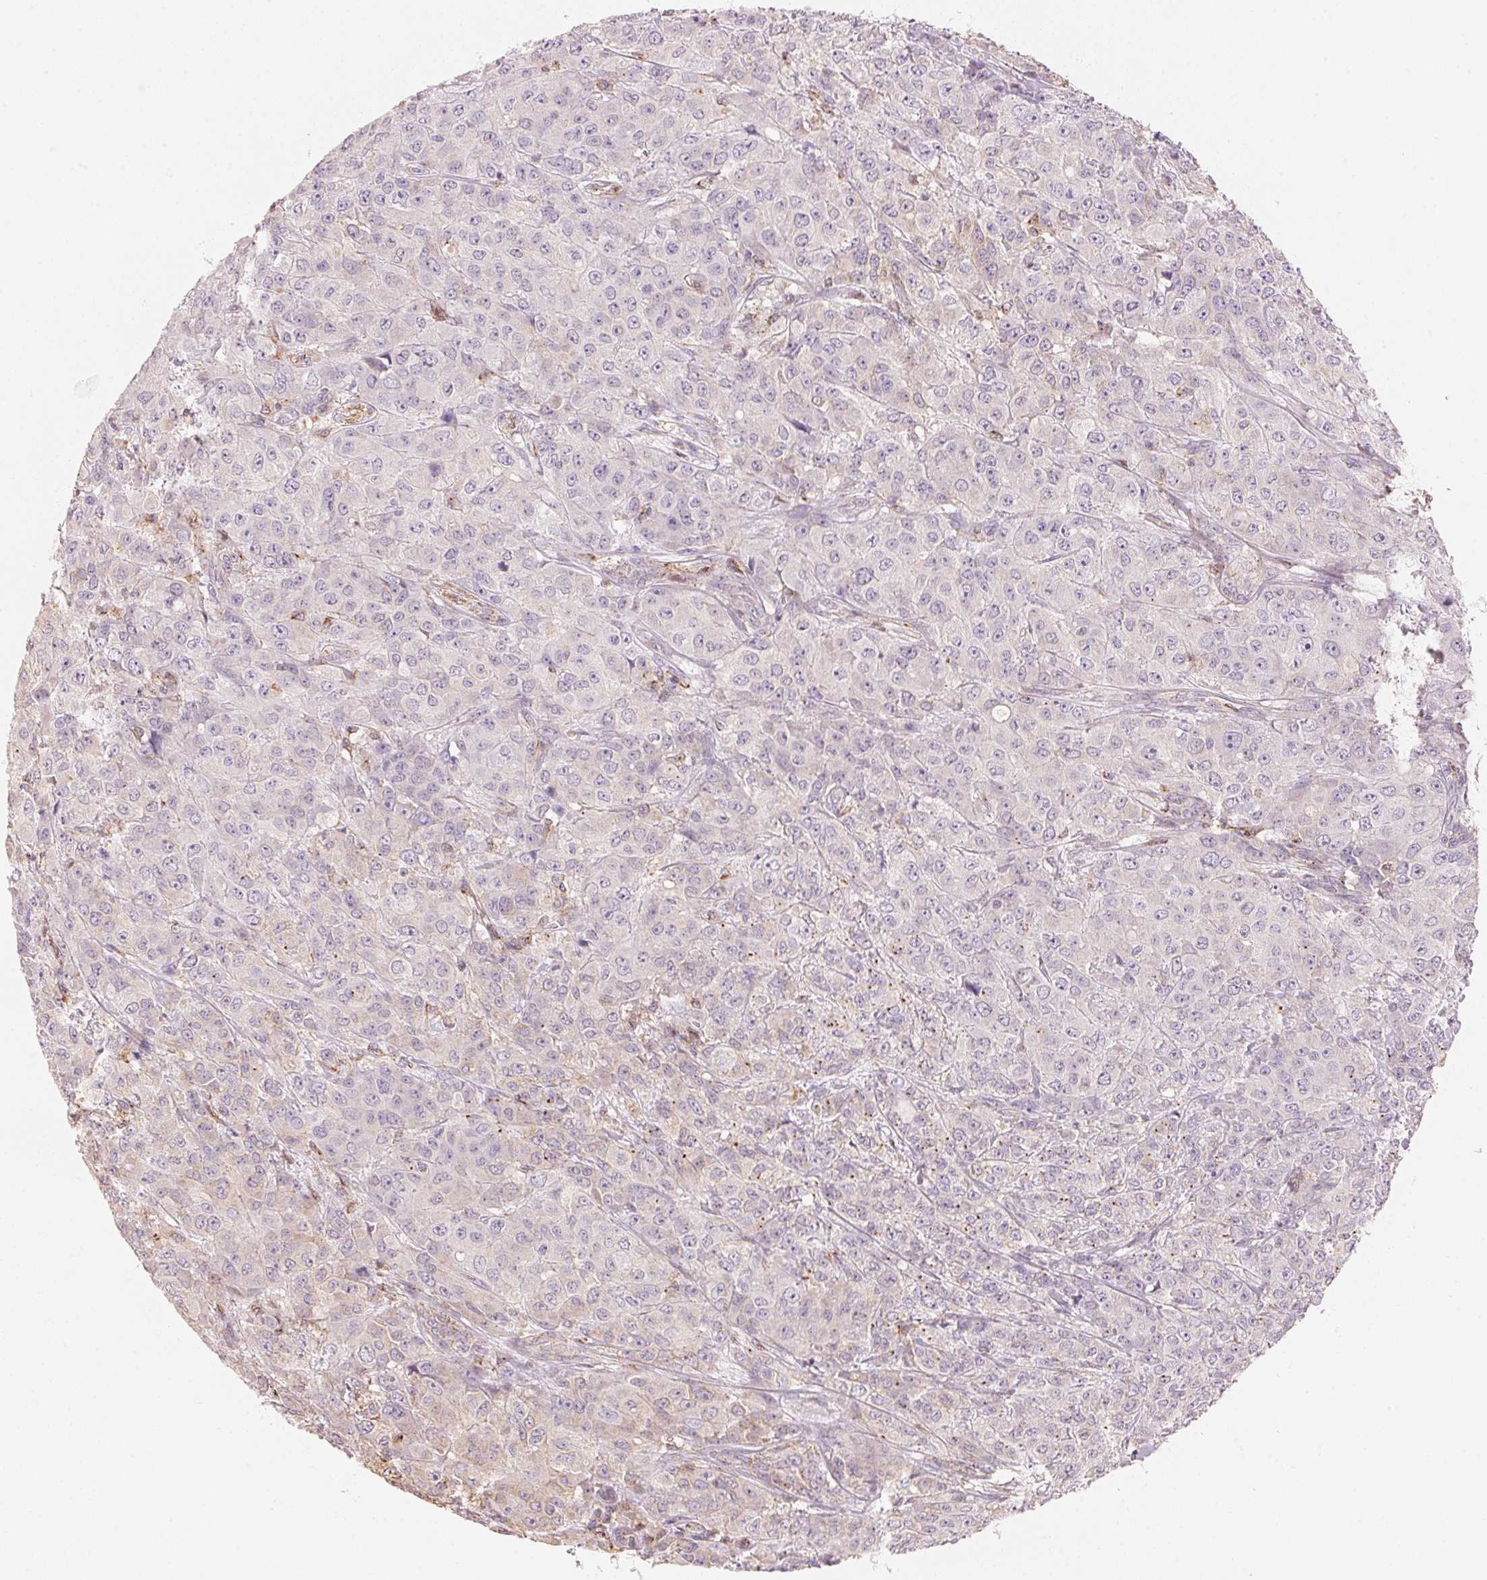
{"staining": {"intensity": "negative", "quantity": "none", "location": "none"}, "tissue": "breast cancer", "cell_type": "Tumor cells", "image_type": "cancer", "snomed": [{"axis": "morphology", "description": "Normal tissue, NOS"}, {"axis": "morphology", "description": "Duct carcinoma"}, {"axis": "topography", "description": "Breast"}], "caption": "A photomicrograph of breast intraductal carcinoma stained for a protein demonstrates no brown staining in tumor cells. Brightfield microscopy of IHC stained with DAB (3,3'-diaminobenzidine) (brown) and hematoxylin (blue), captured at high magnification.", "gene": "HOXB13", "patient": {"sex": "female", "age": 43}}